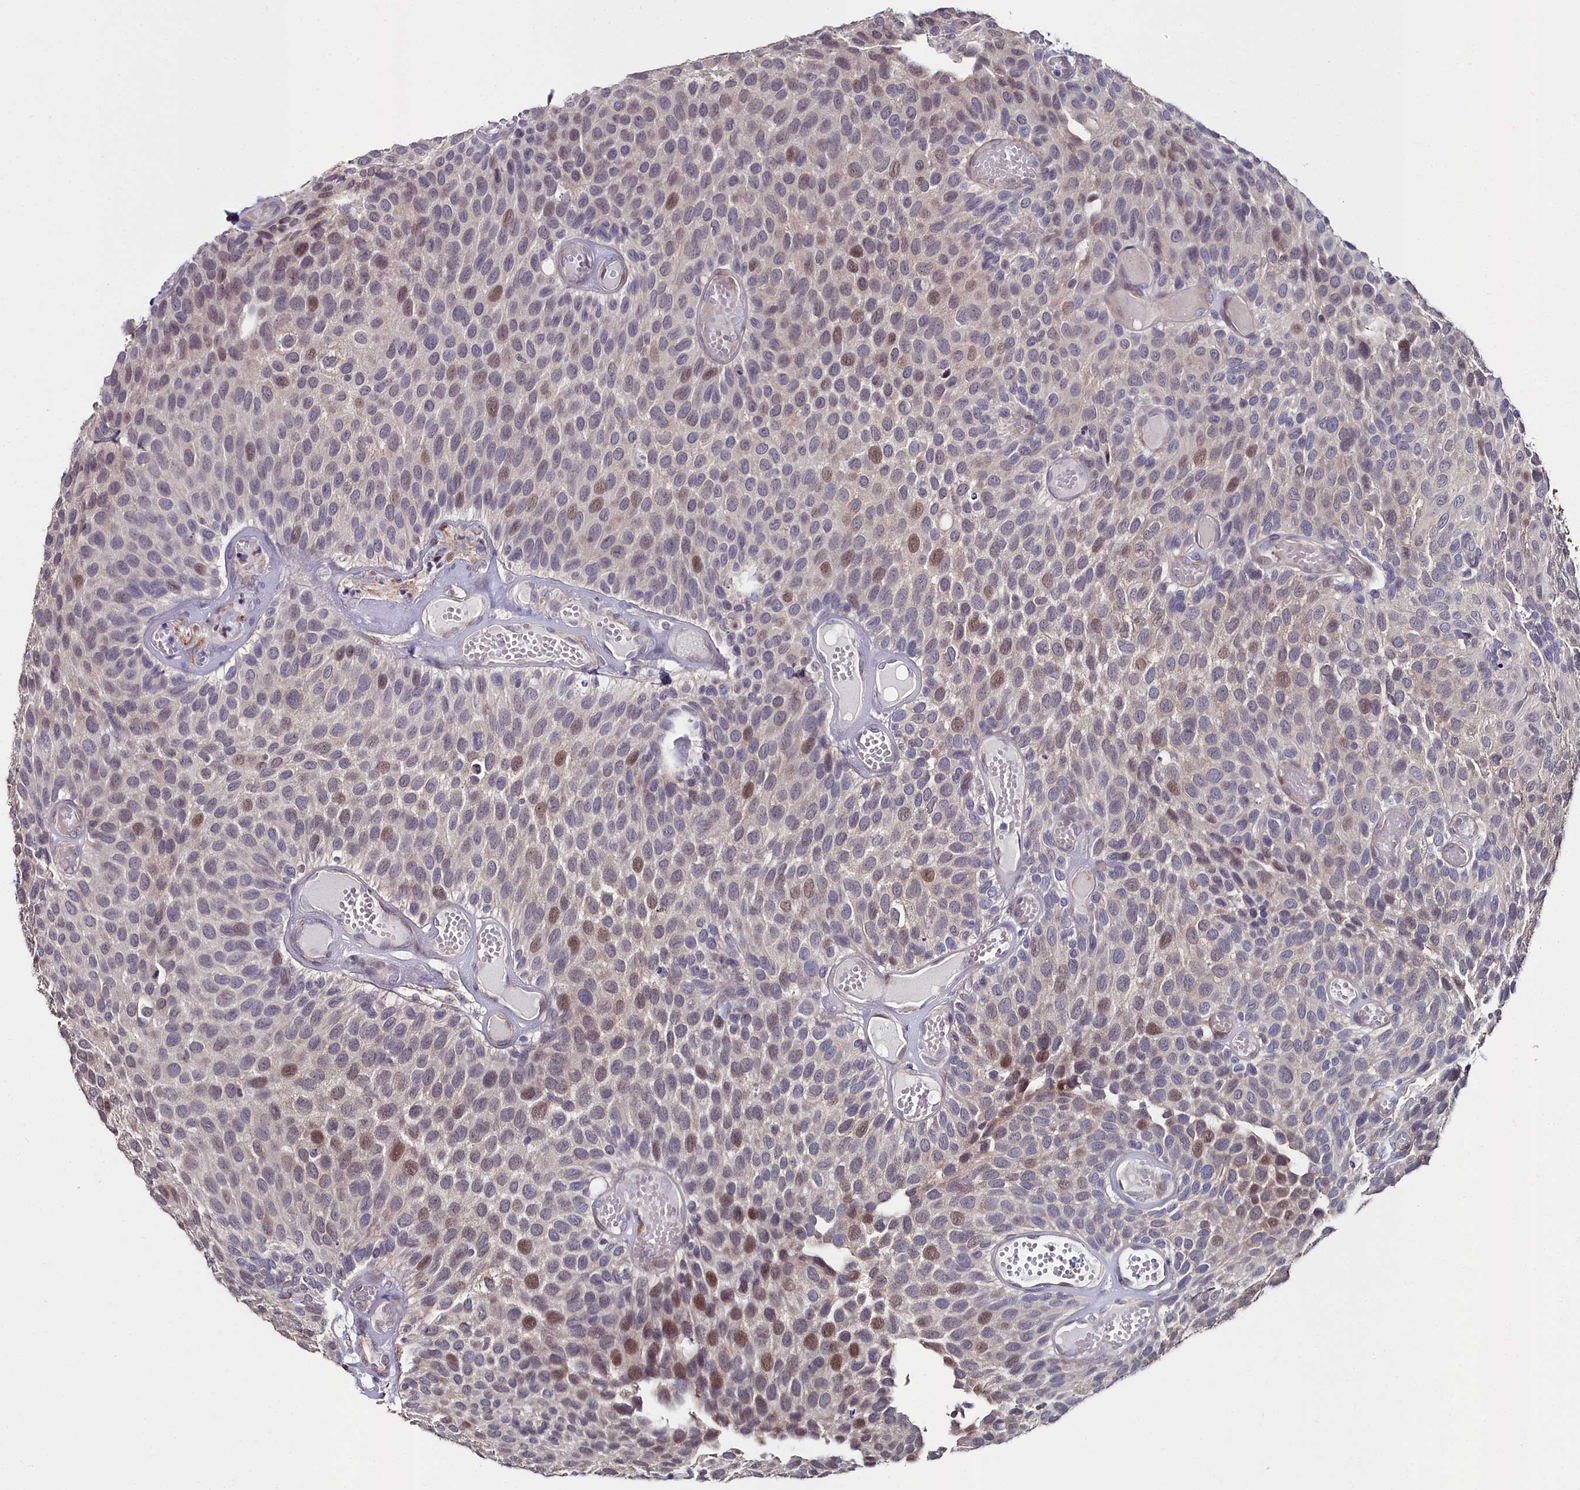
{"staining": {"intensity": "moderate", "quantity": "<25%", "location": "nuclear"}, "tissue": "urothelial cancer", "cell_type": "Tumor cells", "image_type": "cancer", "snomed": [{"axis": "morphology", "description": "Urothelial carcinoma, Low grade"}, {"axis": "topography", "description": "Urinary bladder"}], "caption": "Immunohistochemistry (IHC) photomicrograph of neoplastic tissue: low-grade urothelial carcinoma stained using immunohistochemistry (IHC) reveals low levels of moderate protein expression localized specifically in the nuclear of tumor cells, appearing as a nuclear brown color.", "gene": "C4orf19", "patient": {"sex": "male", "age": 89}}